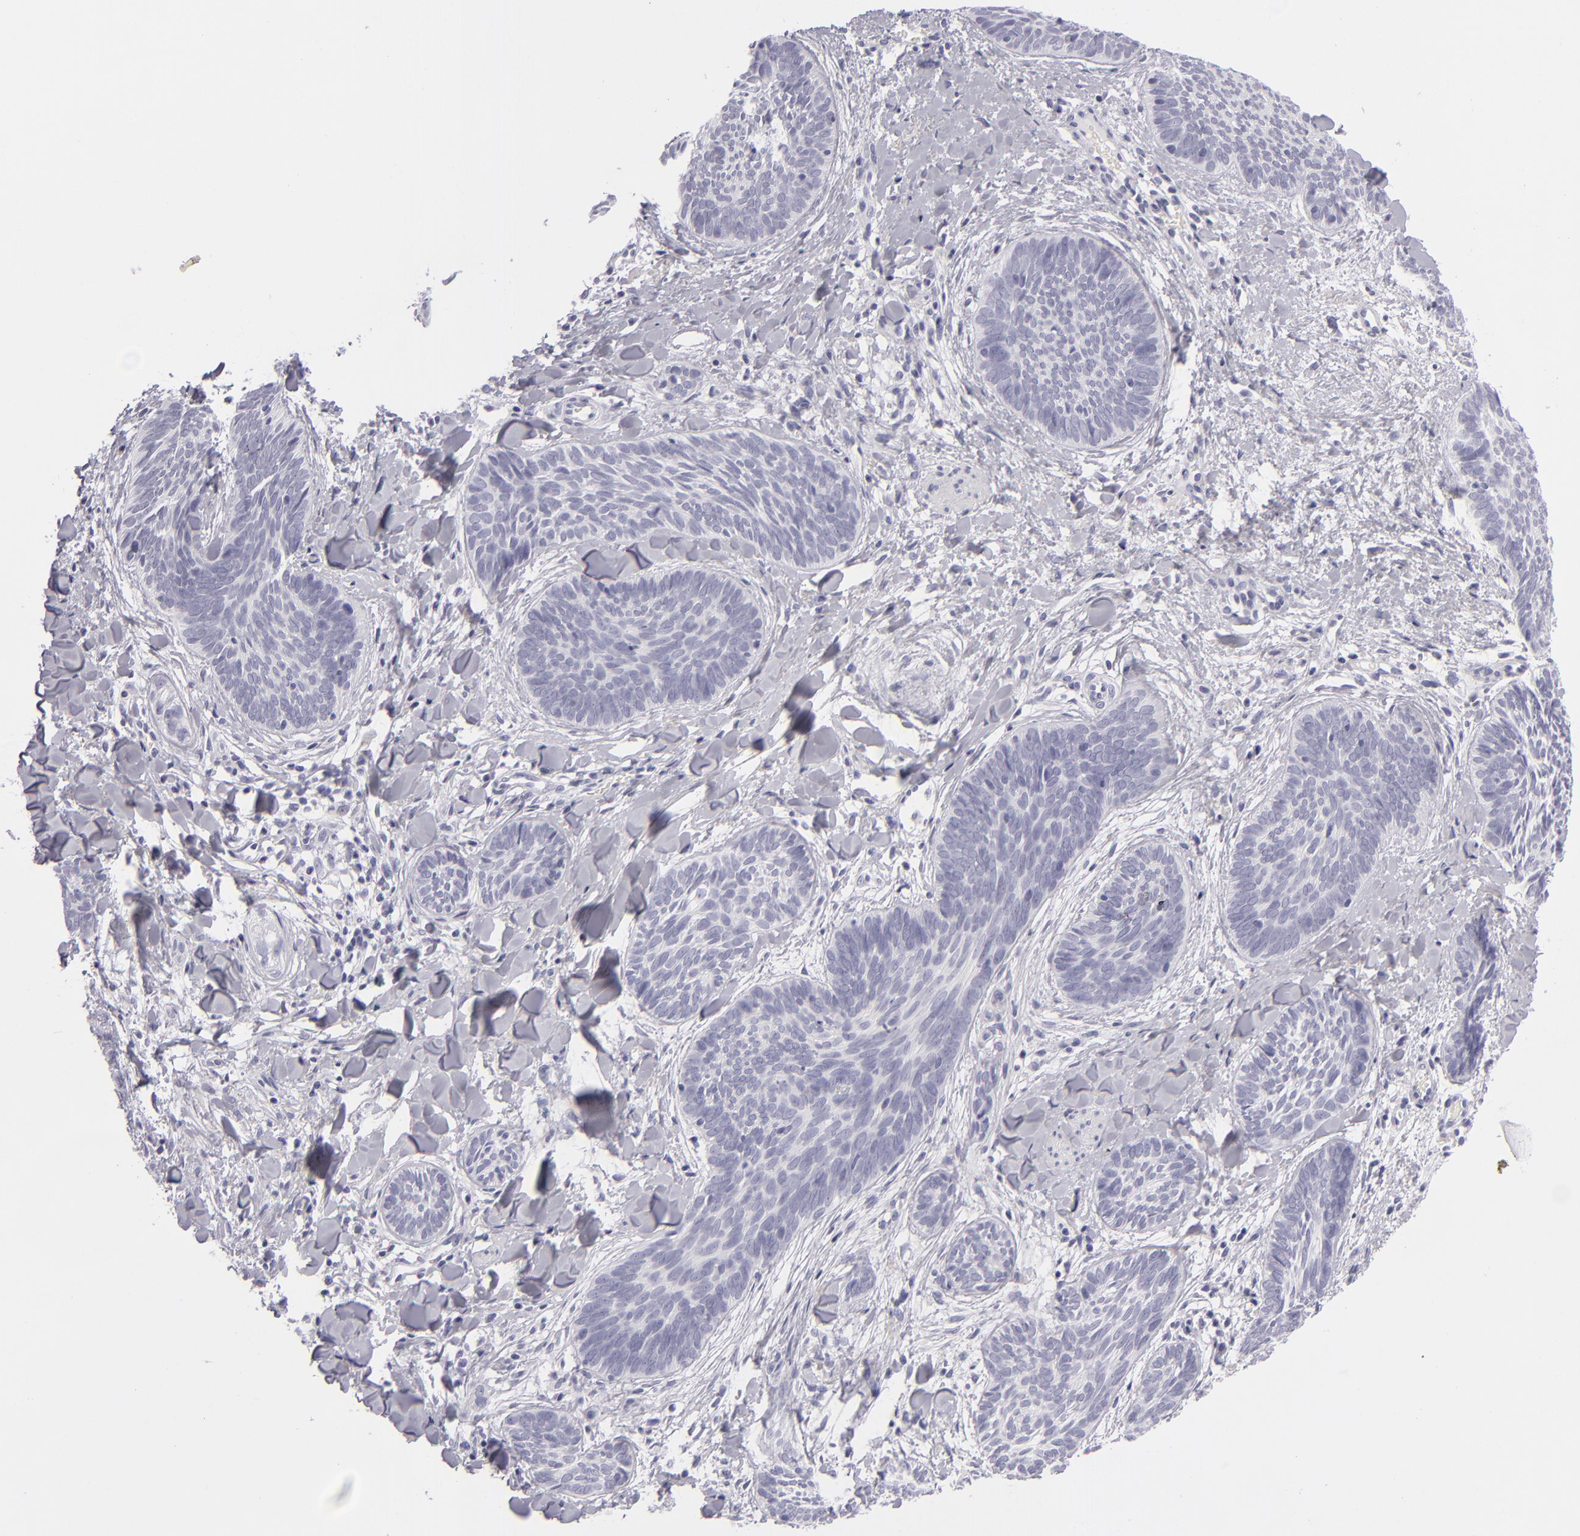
{"staining": {"intensity": "negative", "quantity": "none", "location": "none"}, "tissue": "skin cancer", "cell_type": "Tumor cells", "image_type": "cancer", "snomed": [{"axis": "morphology", "description": "Basal cell carcinoma"}, {"axis": "topography", "description": "Skin"}], "caption": "Tumor cells are negative for protein expression in human skin cancer.", "gene": "VIL1", "patient": {"sex": "female", "age": 81}}